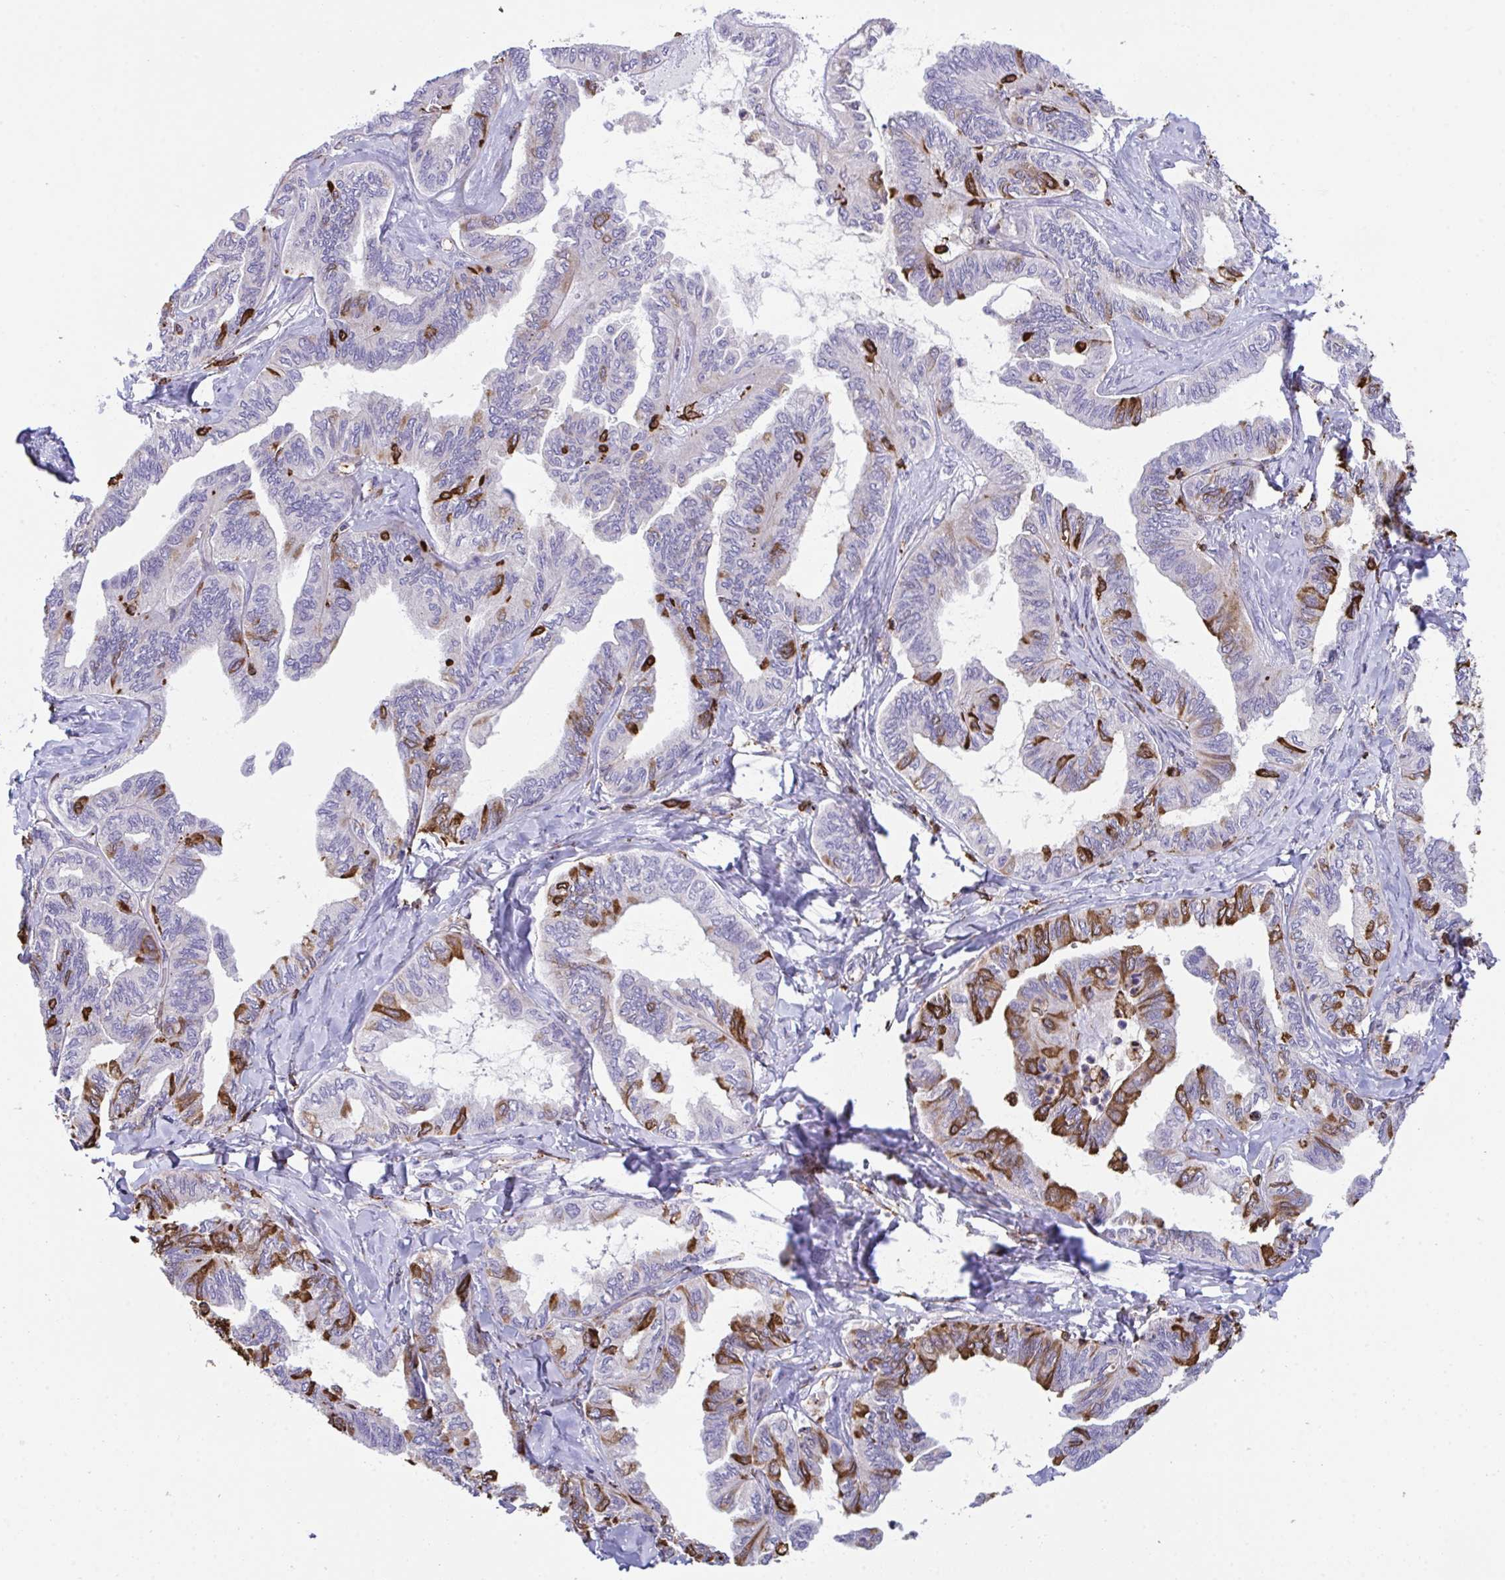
{"staining": {"intensity": "strong", "quantity": "25%-75%", "location": "cytoplasmic/membranous"}, "tissue": "ovarian cancer", "cell_type": "Tumor cells", "image_type": "cancer", "snomed": [{"axis": "morphology", "description": "Carcinoma, endometroid"}, {"axis": "topography", "description": "Ovary"}], "caption": "High-power microscopy captured an IHC histopathology image of ovarian cancer, revealing strong cytoplasmic/membranous positivity in about 25%-75% of tumor cells.", "gene": "PPIH", "patient": {"sex": "female", "age": 70}}